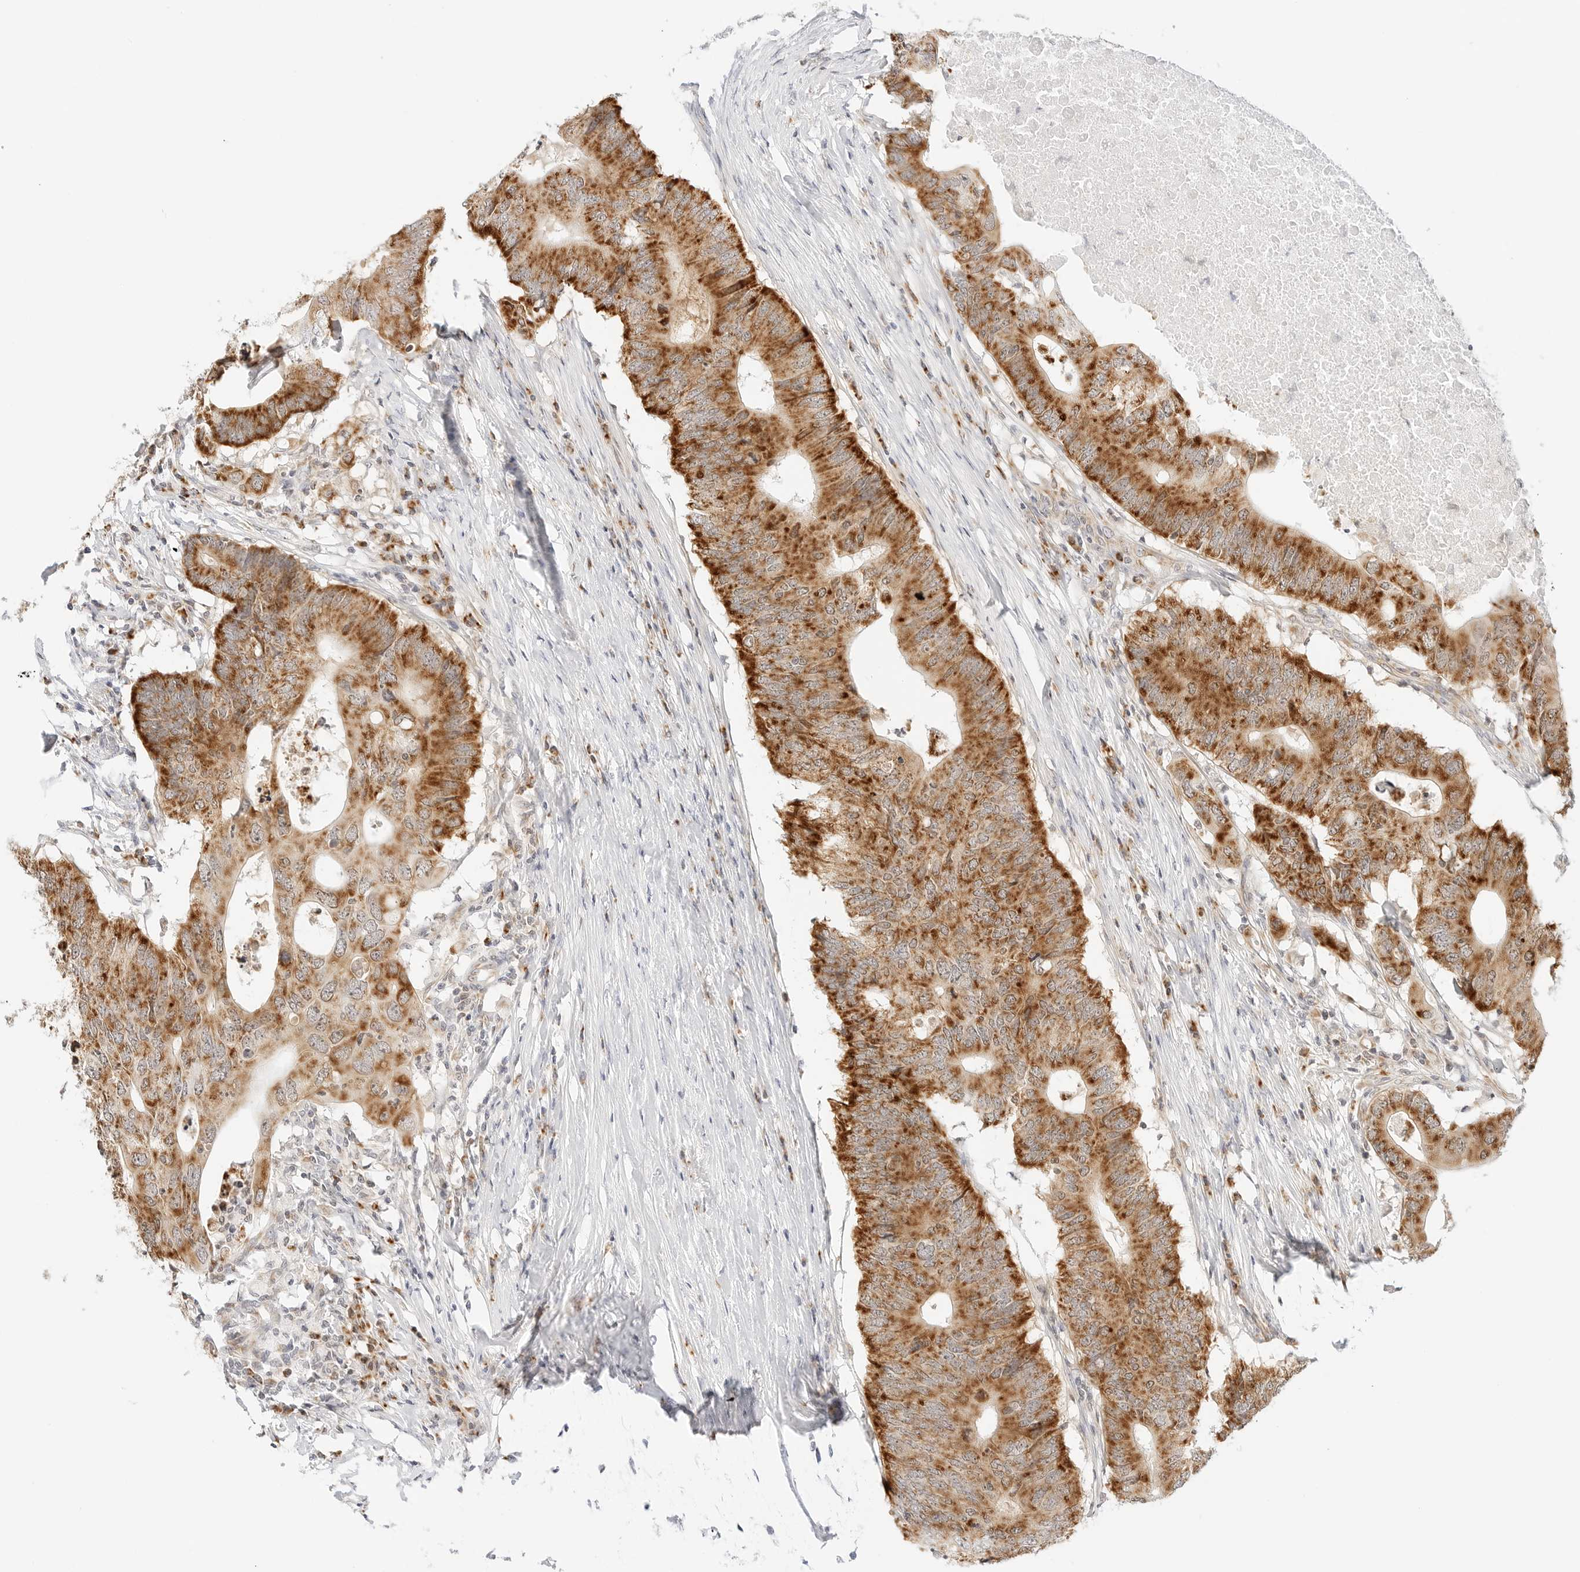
{"staining": {"intensity": "strong", "quantity": ">75%", "location": "cytoplasmic/membranous"}, "tissue": "colorectal cancer", "cell_type": "Tumor cells", "image_type": "cancer", "snomed": [{"axis": "morphology", "description": "Adenocarcinoma, NOS"}, {"axis": "topography", "description": "Colon"}], "caption": "A histopathology image showing strong cytoplasmic/membranous positivity in approximately >75% of tumor cells in colorectal cancer (adenocarcinoma), as visualized by brown immunohistochemical staining.", "gene": "FH", "patient": {"sex": "male", "age": 71}}